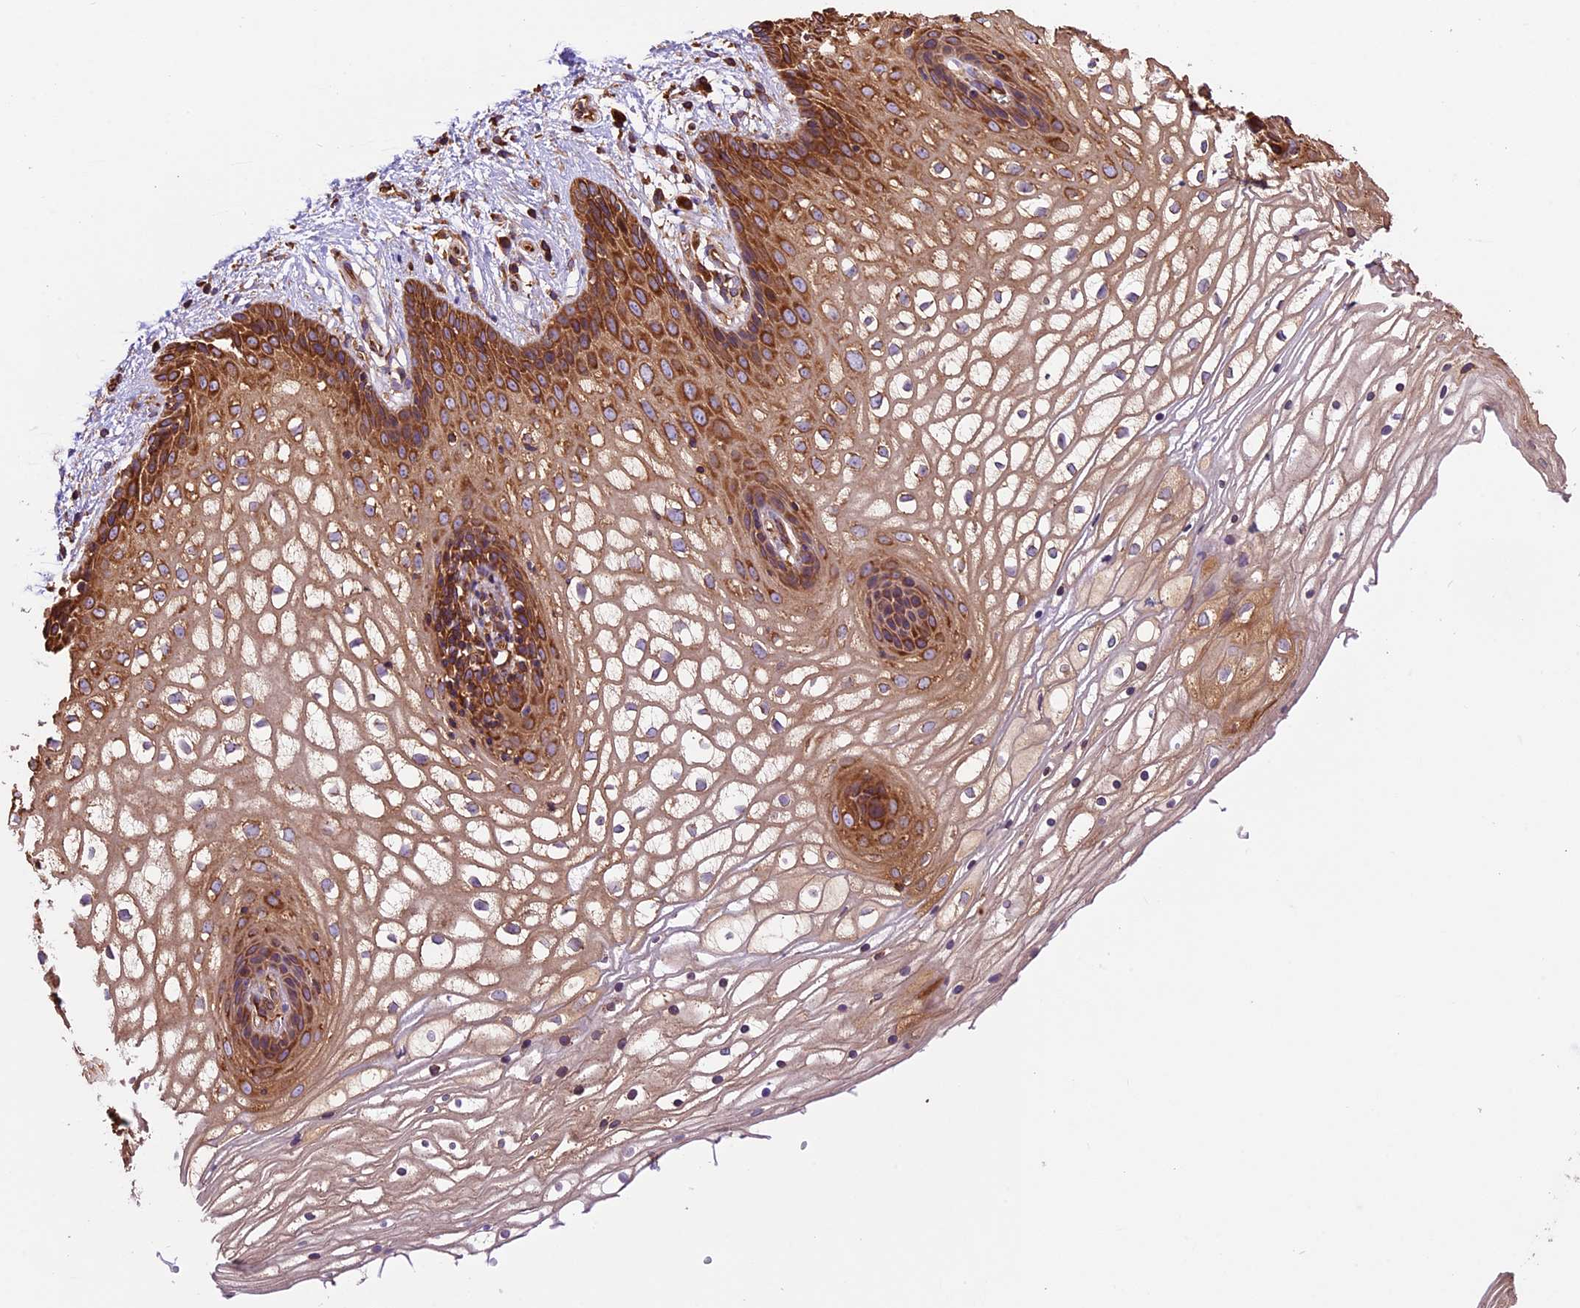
{"staining": {"intensity": "strong", "quantity": "25%-75%", "location": "cytoplasmic/membranous"}, "tissue": "vagina", "cell_type": "Squamous epithelial cells", "image_type": "normal", "snomed": [{"axis": "morphology", "description": "Normal tissue, NOS"}, {"axis": "topography", "description": "Vagina"}], "caption": "Immunohistochemistry photomicrograph of unremarkable vagina stained for a protein (brown), which reveals high levels of strong cytoplasmic/membranous staining in approximately 25%-75% of squamous epithelial cells.", "gene": "KARS1", "patient": {"sex": "female", "age": 34}}